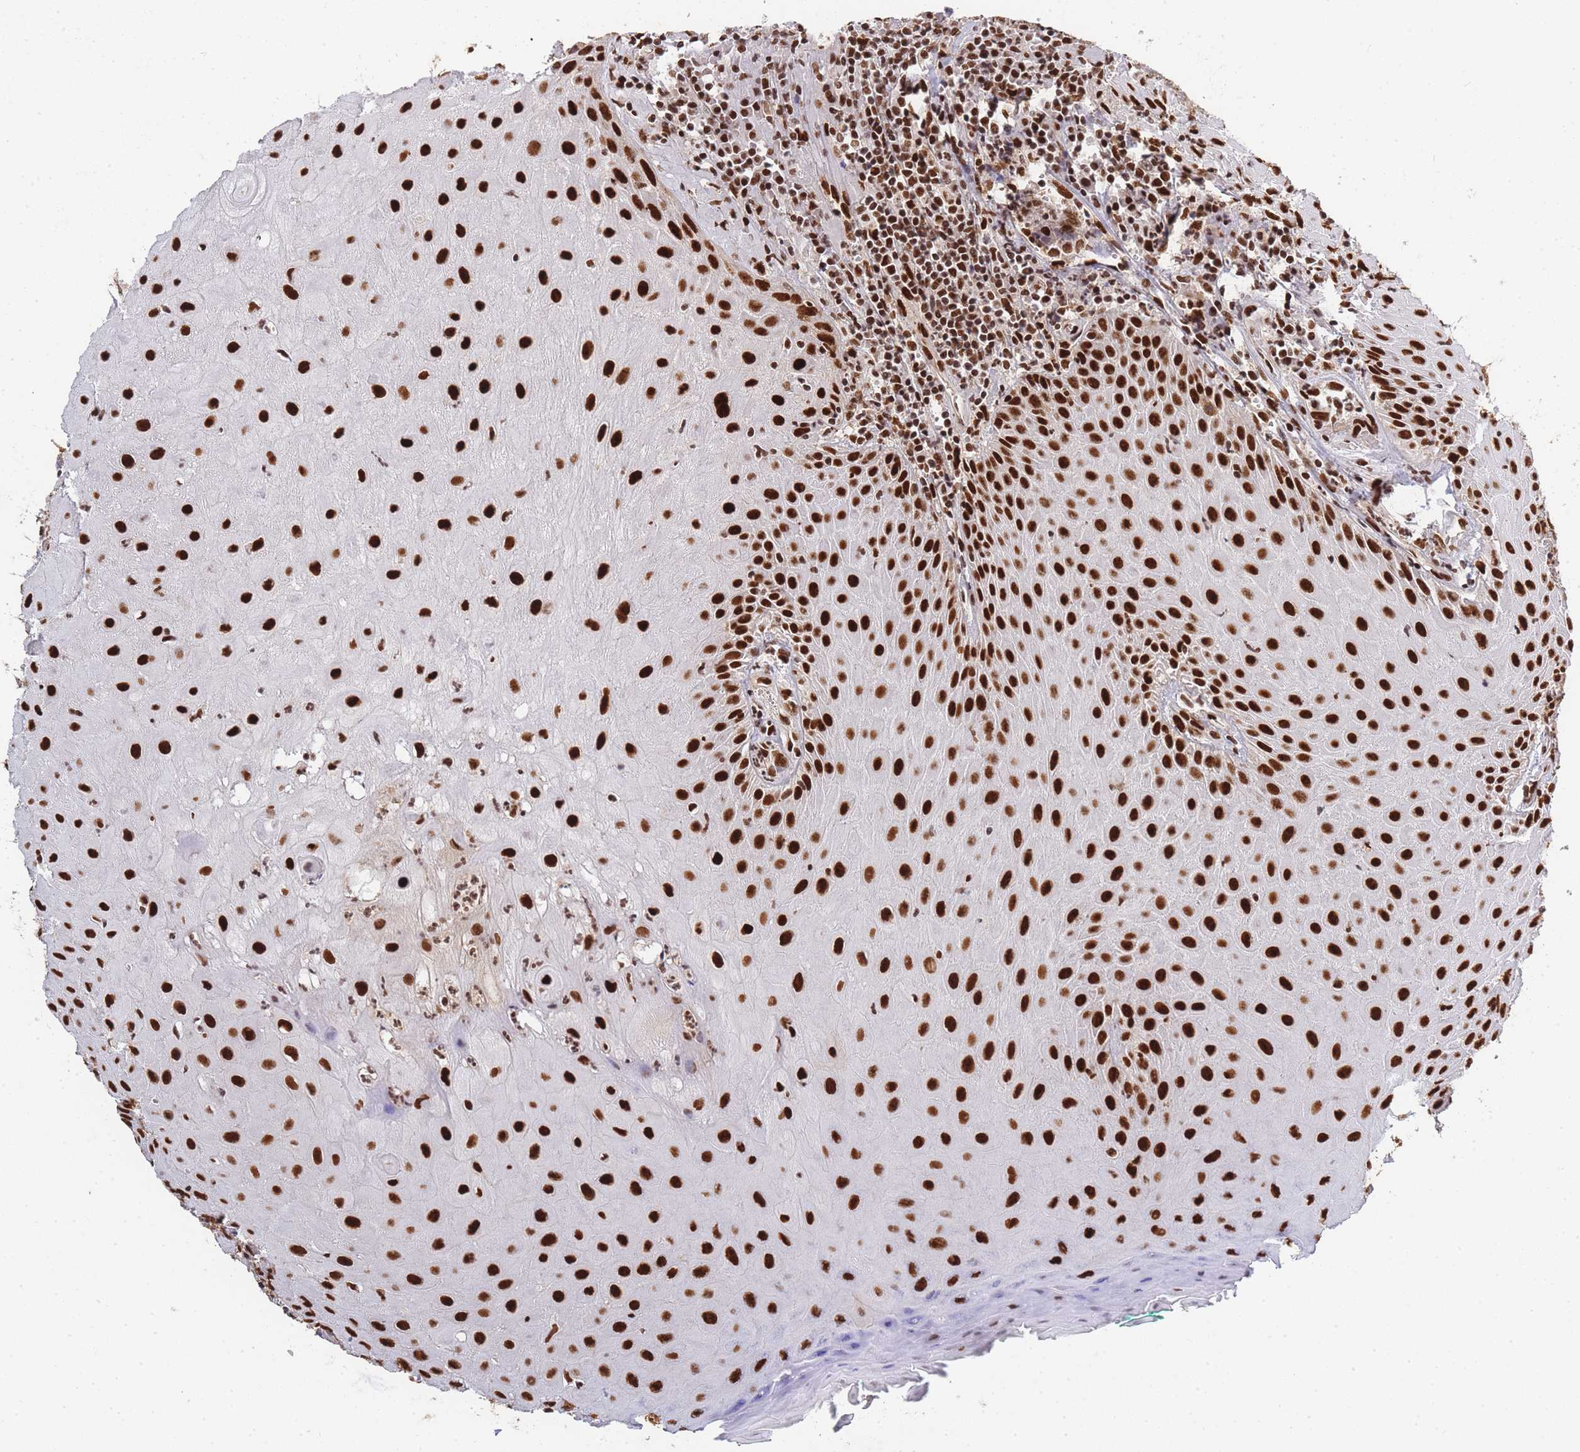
{"staining": {"intensity": "strong", "quantity": ">75%", "location": "nuclear"}, "tissue": "head and neck cancer", "cell_type": "Tumor cells", "image_type": "cancer", "snomed": [{"axis": "morphology", "description": "Normal tissue, NOS"}, {"axis": "morphology", "description": "Squamous cell carcinoma, NOS"}, {"axis": "topography", "description": "Oral tissue"}, {"axis": "topography", "description": "Head-Neck"}], "caption": "A photomicrograph of human head and neck cancer stained for a protein reveals strong nuclear brown staining in tumor cells.", "gene": "PRKDC", "patient": {"sex": "female", "age": 70}}